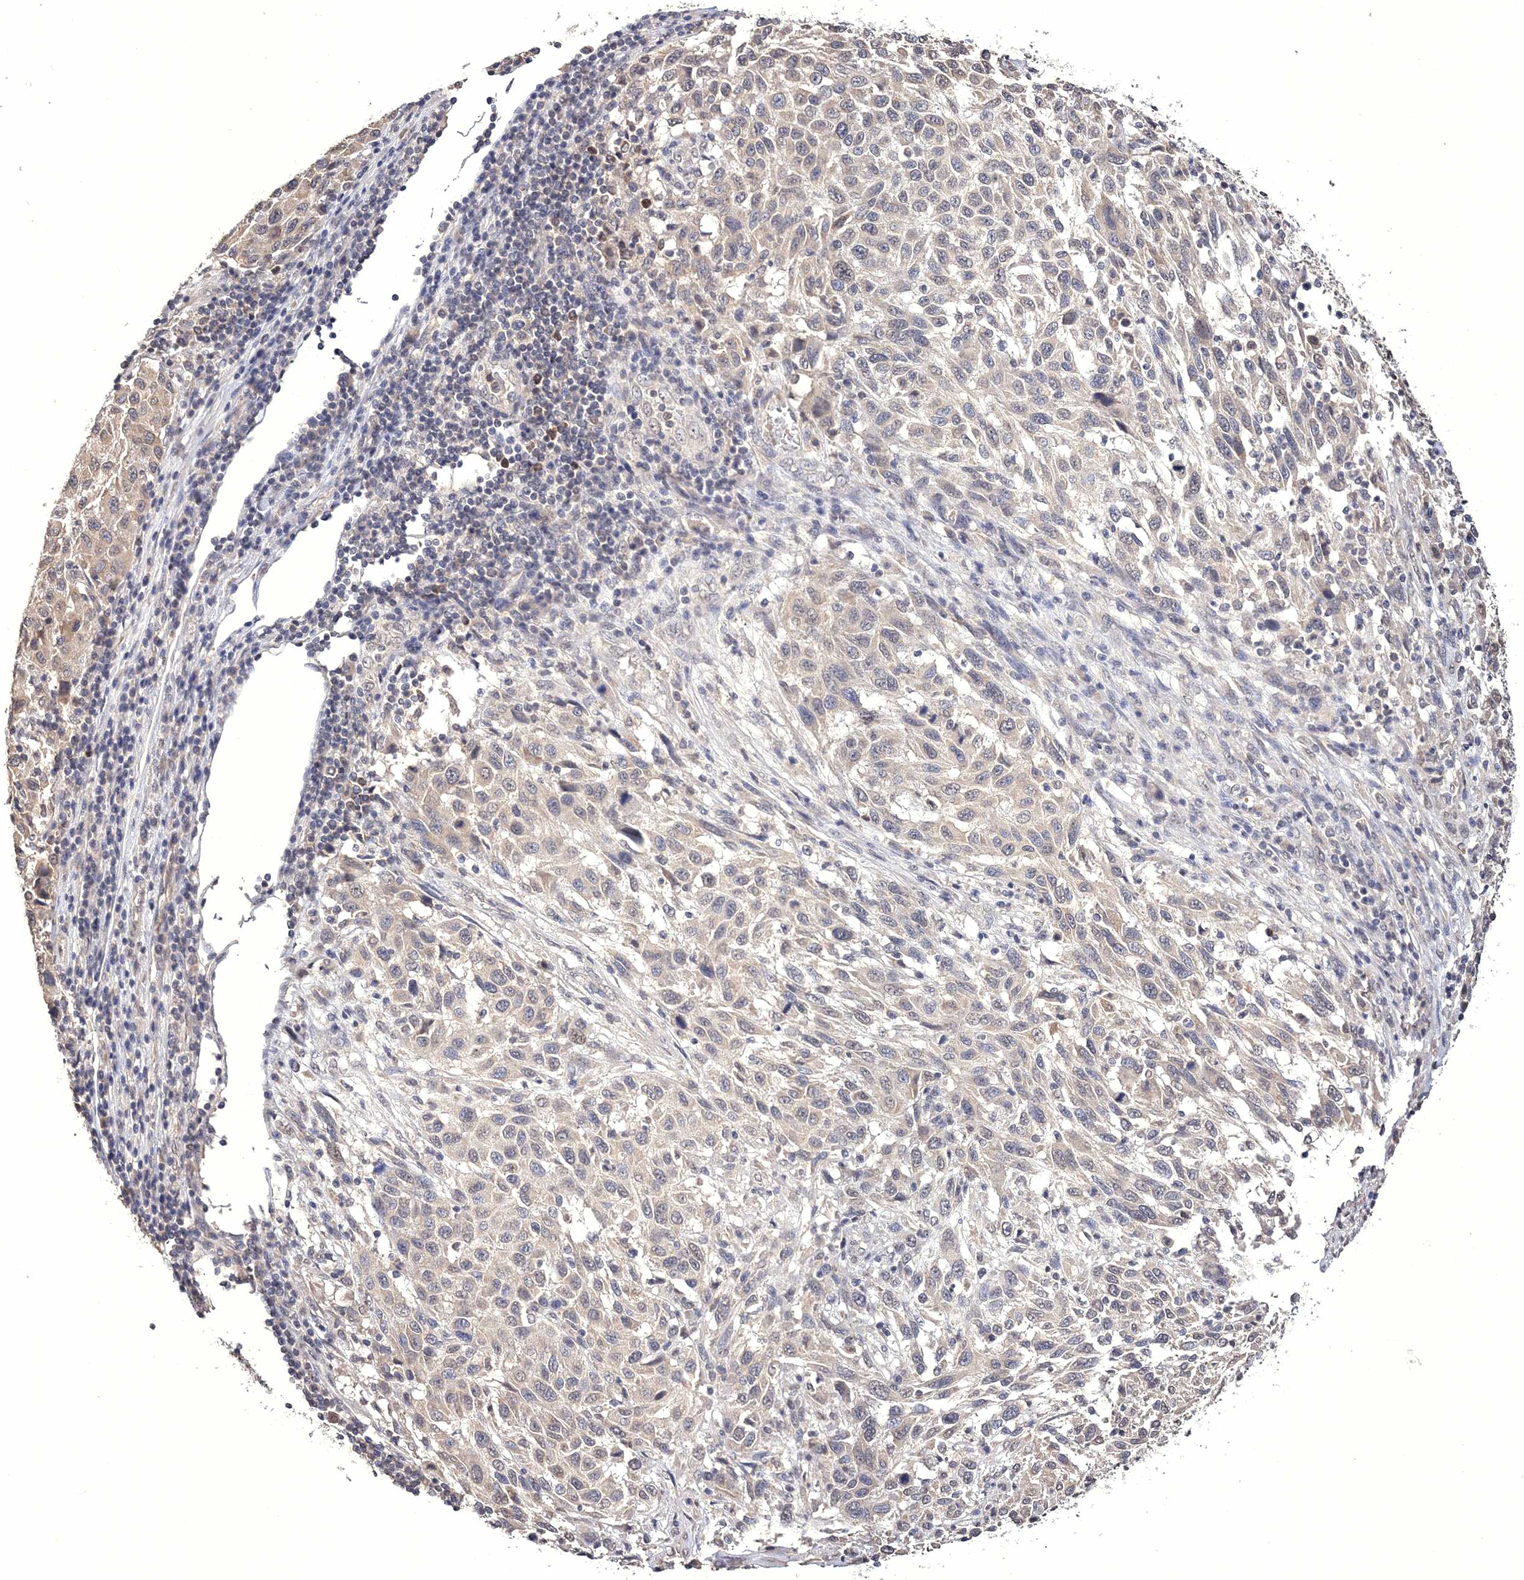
{"staining": {"intensity": "negative", "quantity": "none", "location": "none"}, "tissue": "melanoma", "cell_type": "Tumor cells", "image_type": "cancer", "snomed": [{"axis": "morphology", "description": "Malignant melanoma, Metastatic site"}, {"axis": "topography", "description": "Lymph node"}], "caption": "Tumor cells are negative for protein expression in human malignant melanoma (metastatic site).", "gene": "GPN1", "patient": {"sex": "male", "age": 61}}